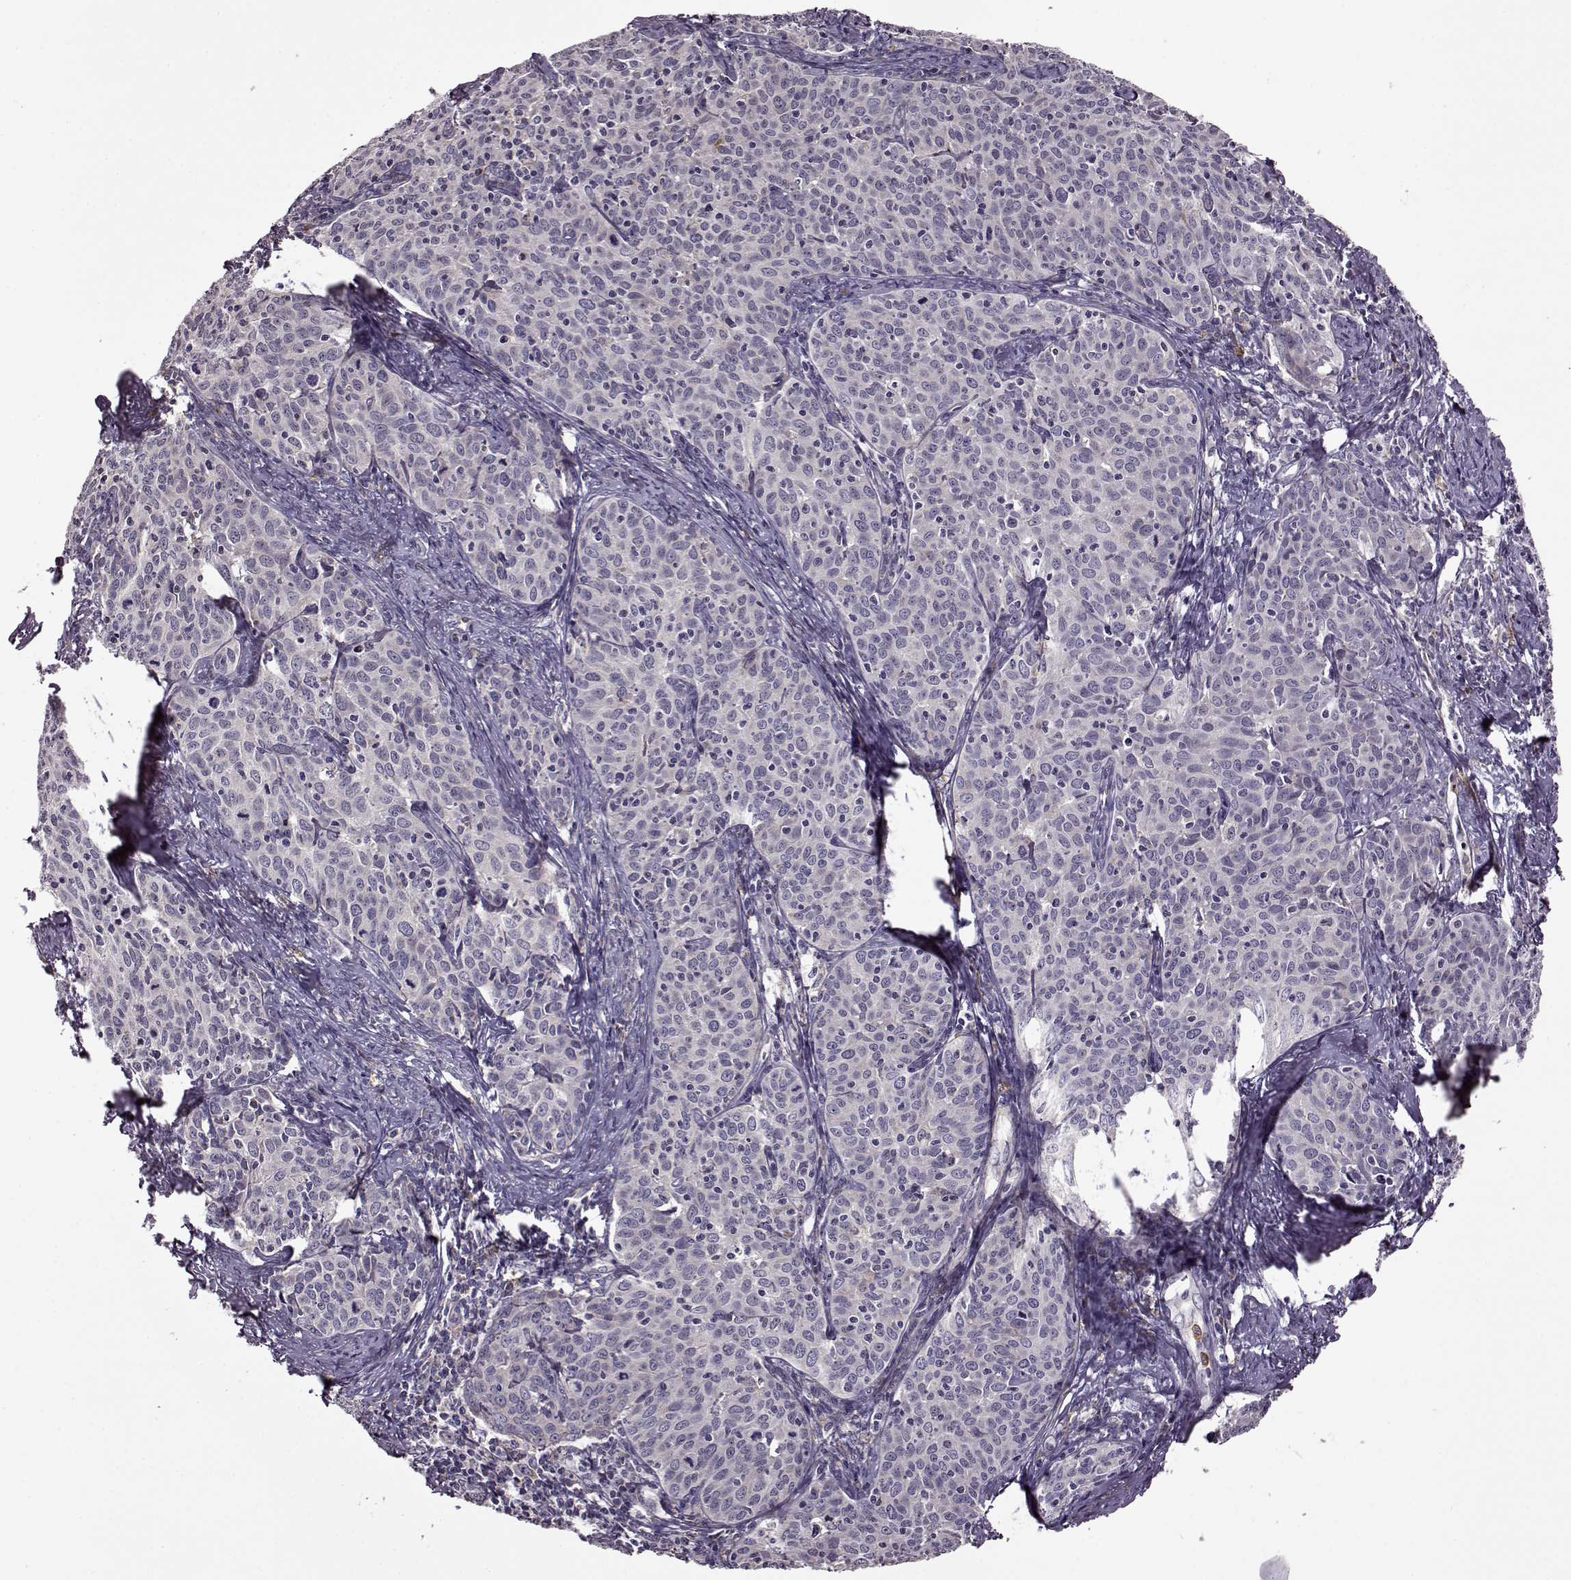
{"staining": {"intensity": "negative", "quantity": "none", "location": "none"}, "tissue": "cervical cancer", "cell_type": "Tumor cells", "image_type": "cancer", "snomed": [{"axis": "morphology", "description": "Squamous cell carcinoma, NOS"}, {"axis": "topography", "description": "Cervix"}], "caption": "Cervical squamous cell carcinoma was stained to show a protein in brown. There is no significant expression in tumor cells.", "gene": "MTSS1", "patient": {"sex": "female", "age": 62}}